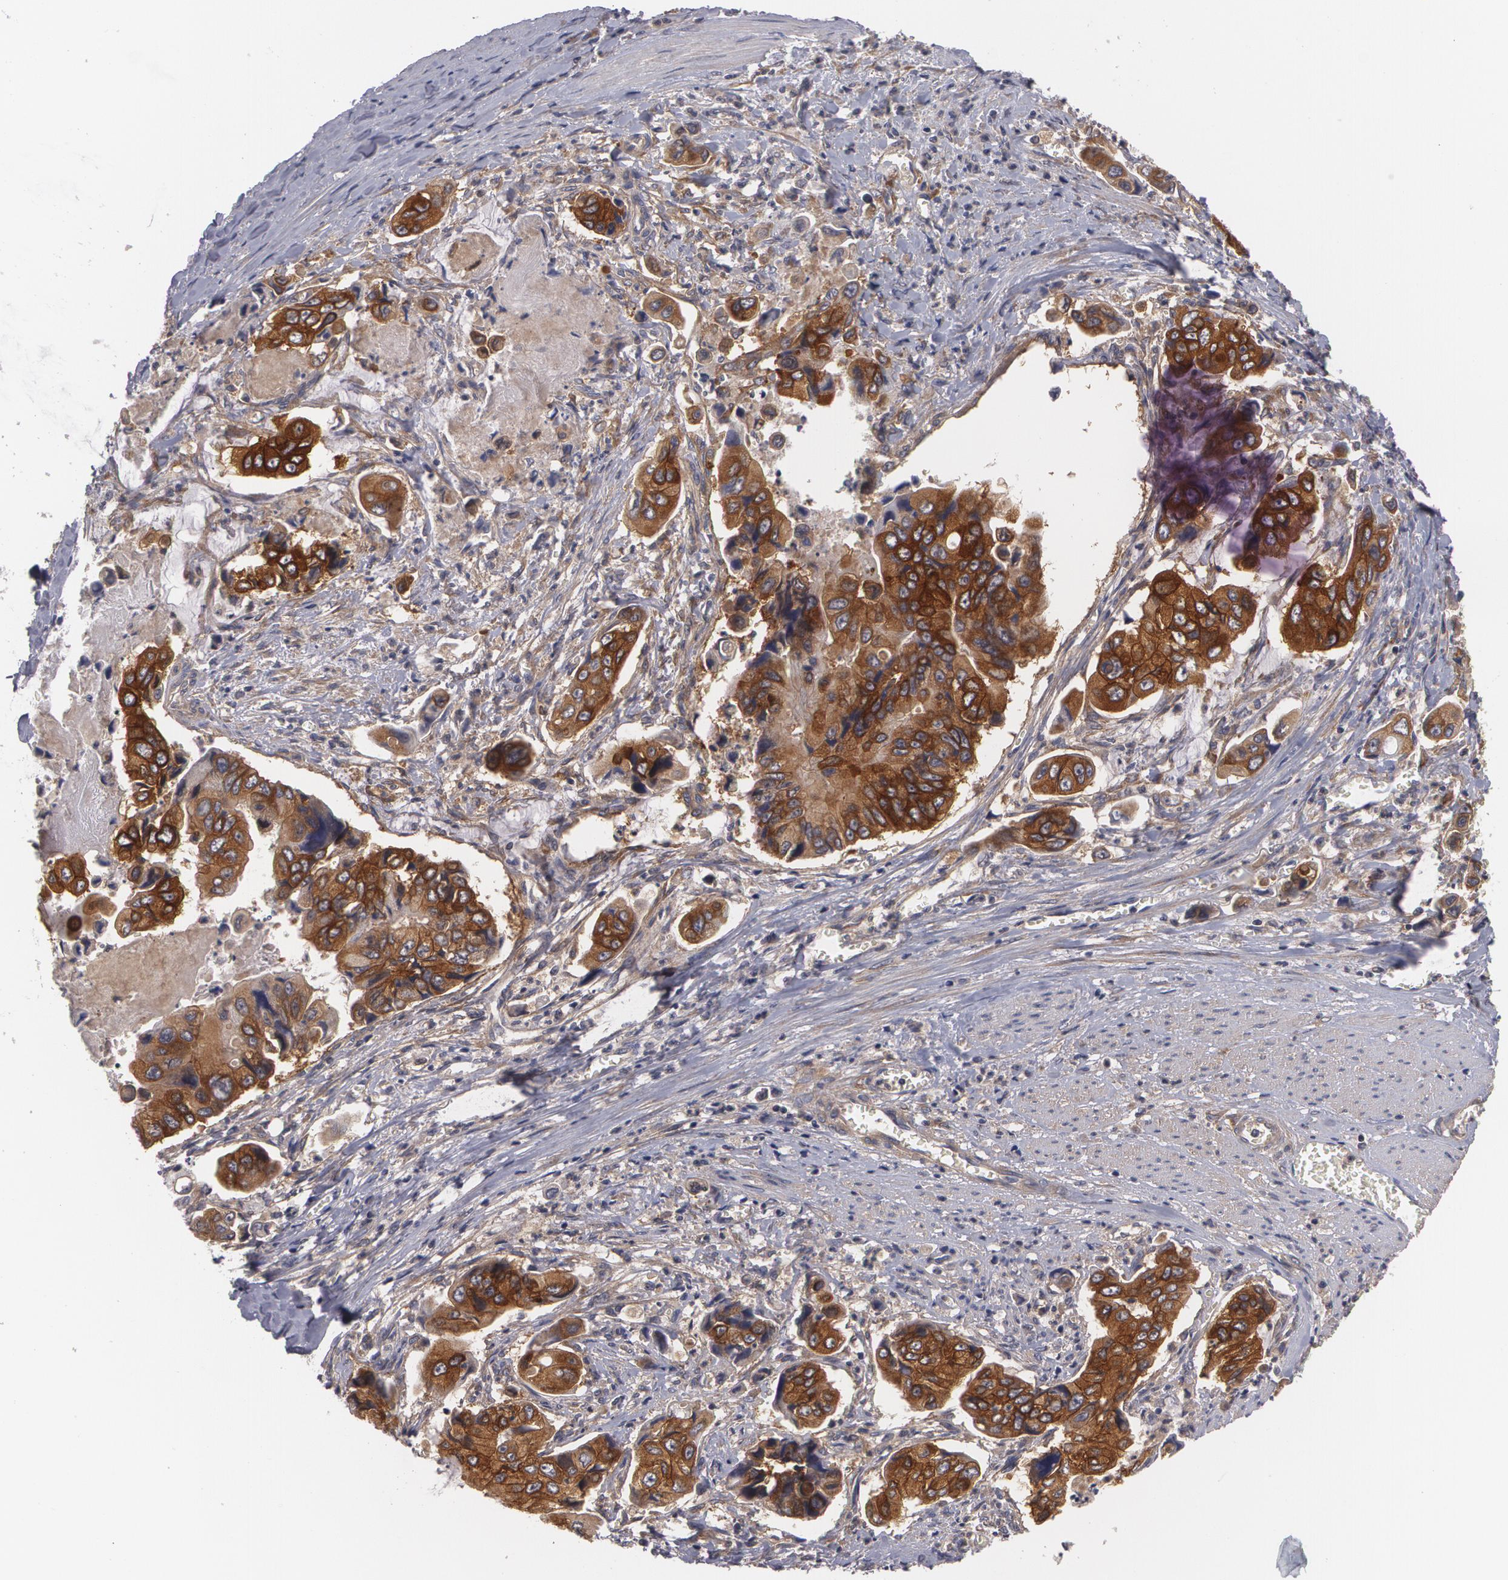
{"staining": {"intensity": "strong", "quantity": ">75%", "location": "cytoplasmic/membranous"}, "tissue": "stomach cancer", "cell_type": "Tumor cells", "image_type": "cancer", "snomed": [{"axis": "morphology", "description": "Adenocarcinoma, NOS"}, {"axis": "topography", "description": "Stomach, upper"}], "caption": "IHC micrograph of human stomach cancer stained for a protein (brown), which demonstrates high levels of strong cytoplasmic/membranous staining in approximately >75% of tumor cells.", "gene": "CASK", "patient": {"sex": "male", "age": 80}}